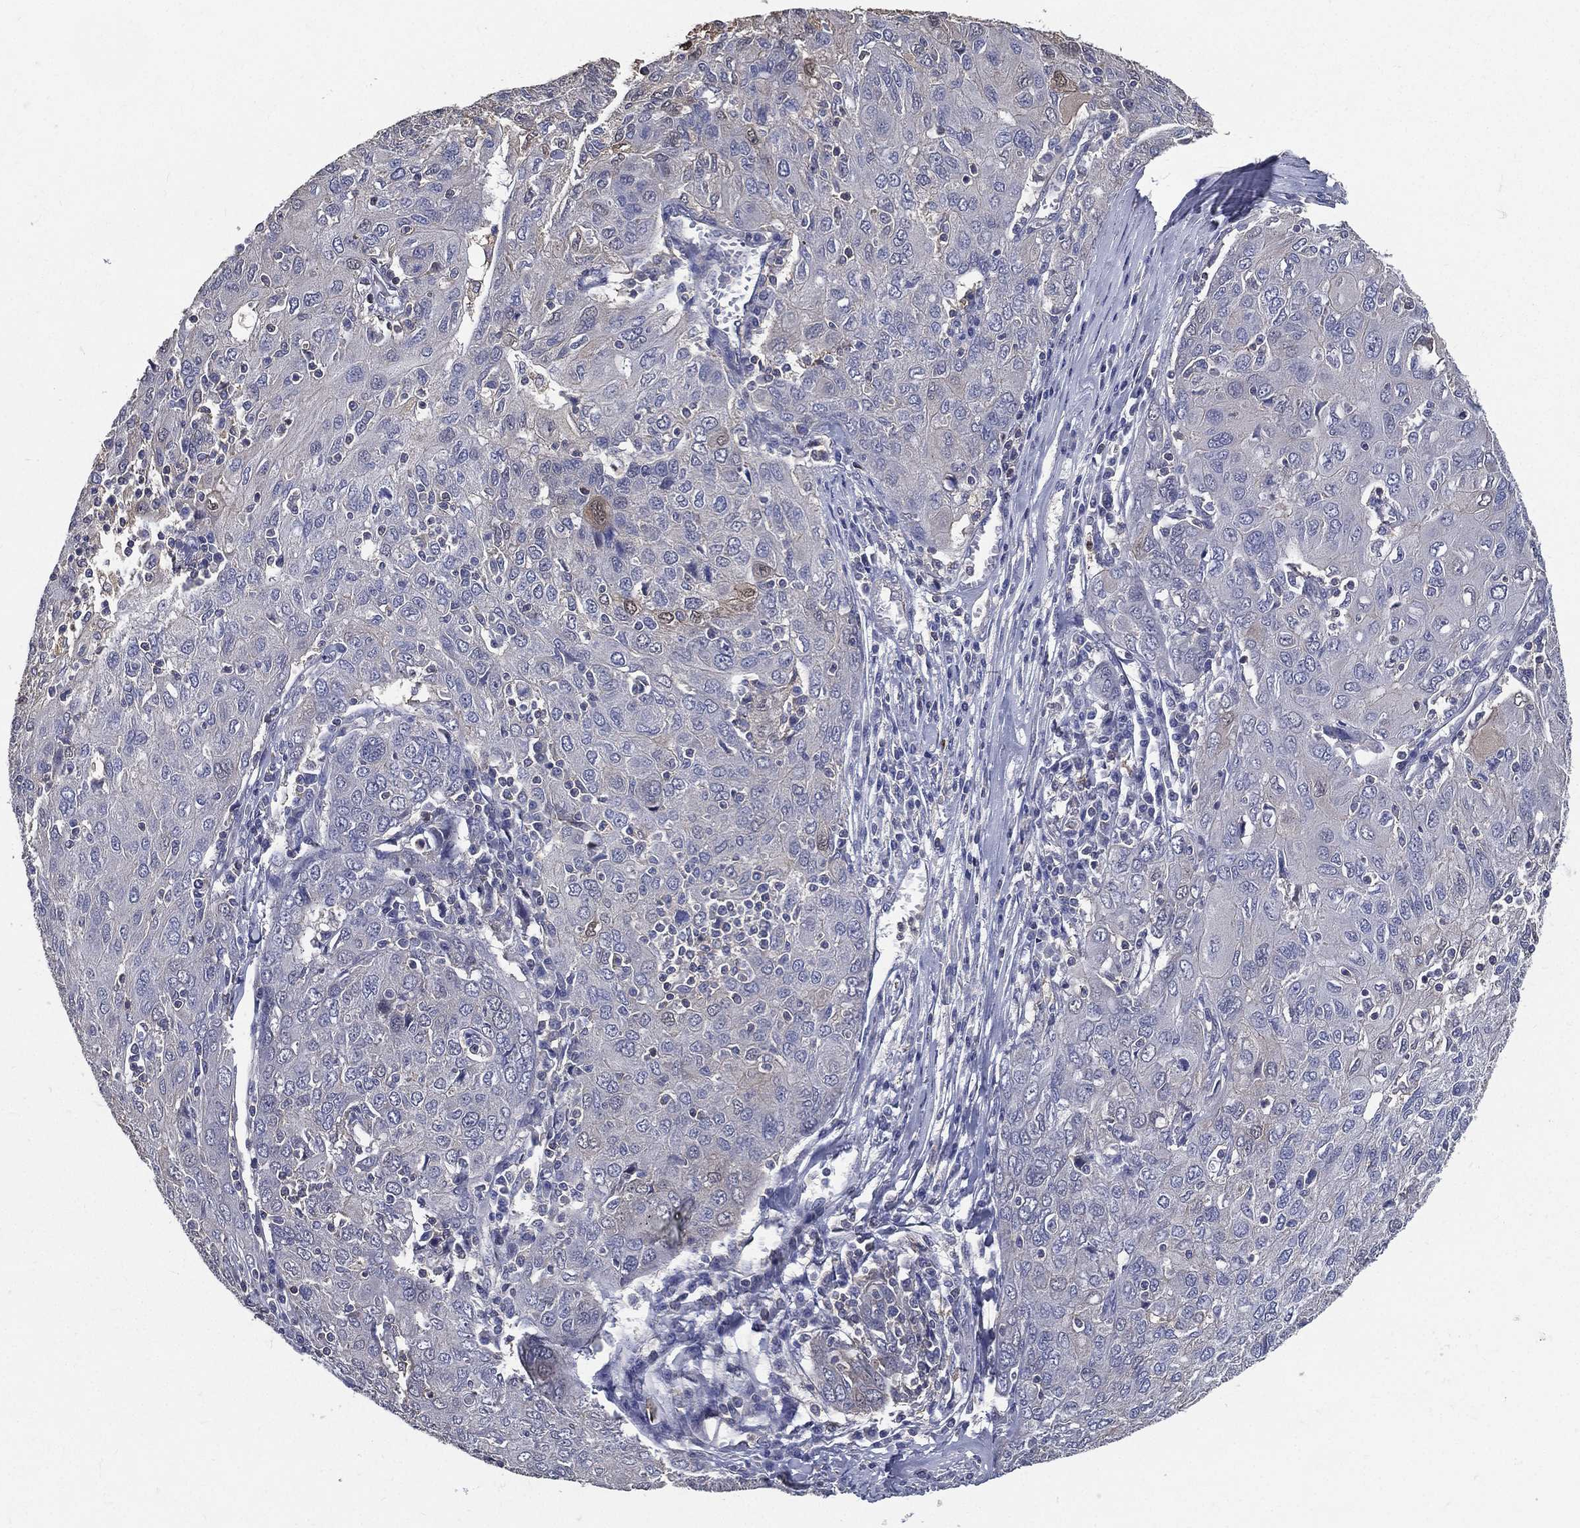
{"staining": {"intensity": "weak", "quantity": "<25%", "location": "cytoplasmic/membranous"}, "tissue": "ovarian cancer", "cell_type": "Tumor cells", "image_type": "cancer", "snomed": [{"axis": "morphology", "description": "Carcinoma, endometroid"}, {"axis": "topography", "description": "Ovary"}], "caption": "Immunohistochemistry micrograph of neoplastic tissue: human endometroid carcinoma (ovarian) stained with DAB (3,3'-diaminobenzidine) demonstrates no significant protein staining in tumor cells.", "gene": "SERPINB2", "patient": {"sex": "female", "age": 50}}